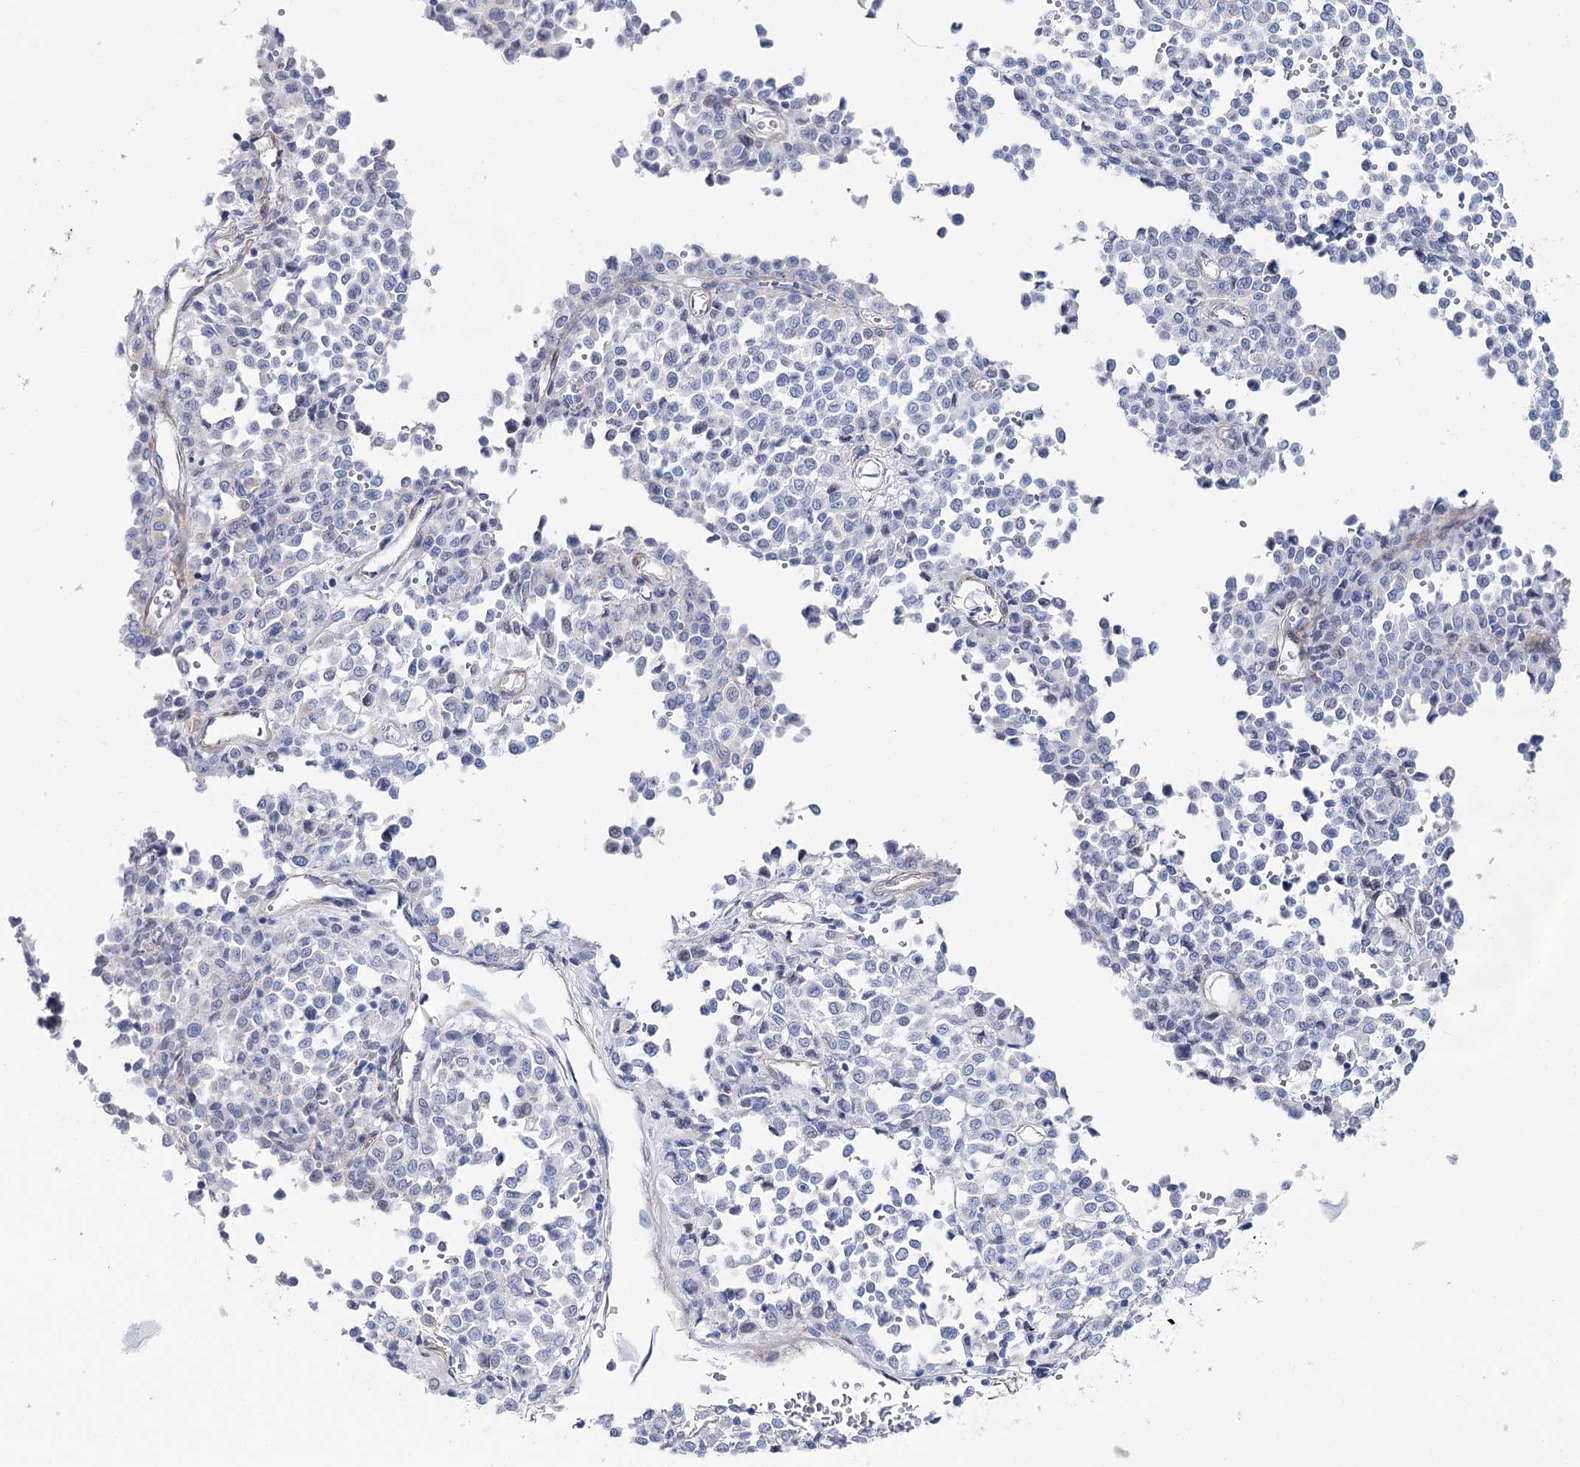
{"staining": {"intensity": "negative", "quantity": "none", "location": "none"}, "tissue": "melanoma", "cell_type": "Tumor cells", "image_type": "cancer", "snomed": [{"axis": "morphology", "description": "Malignant melanoma, Metastatic site"}, {"axis": "topography", "description": "Pancreas"}], "caption": "Immunohistochemistry micrograph of neoplastic tissue: melanoma stained with DAB shows no significant protein staining in tumor cells. (DAB (3,3'-diaminobenzidine) immunohistochemistry (IHC) visualized using brightfield microscopy, high magnification).", "gene": "ANKRD23", "patient": {"sex": "female", "age": 30}}